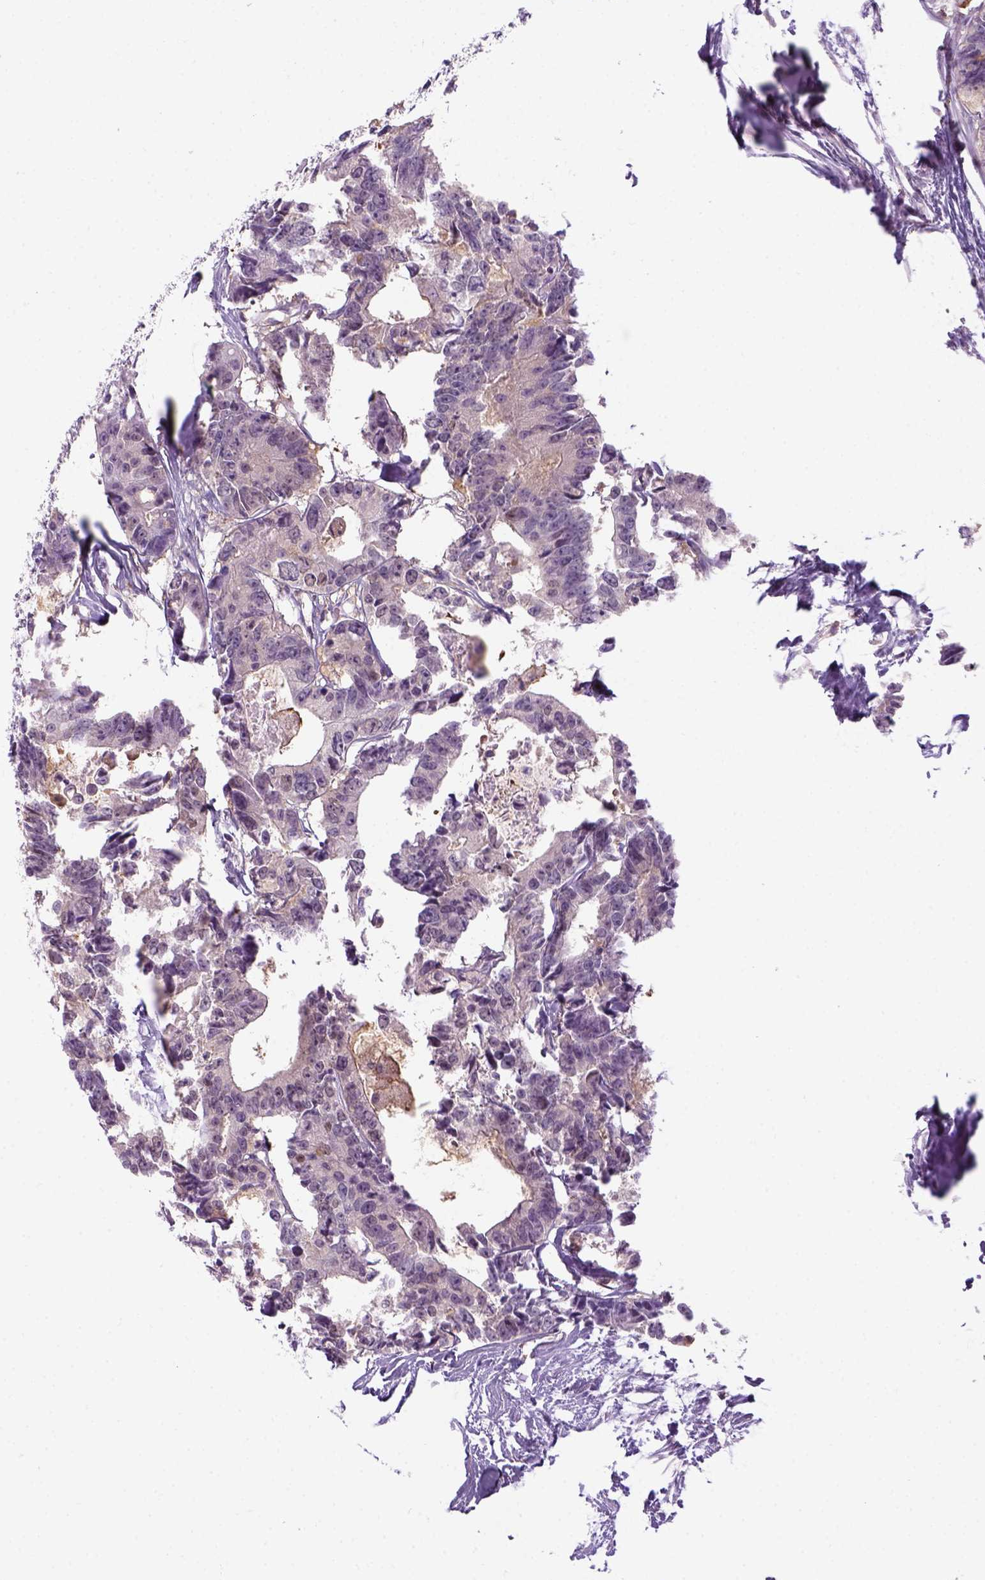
{"staining": {"intensity": "negative", "quantity": "none", "location": "none"}, "tissue": "colorectal cancer", "cell_type": "Tumor cells", "image_type": "cancer", "snomed": [{"axis": "morphology", "description": "Adenocarcinoma, NOS"}, {"axis": "topography", "description": "Rectum"}], "caption": "This is an immunohistochemistry micrograph of adenocarcinoma (colorectal). There is no expression in tumor cells.", "gene": "GOT1", "patient": {"sex": "male", "age": 57}}